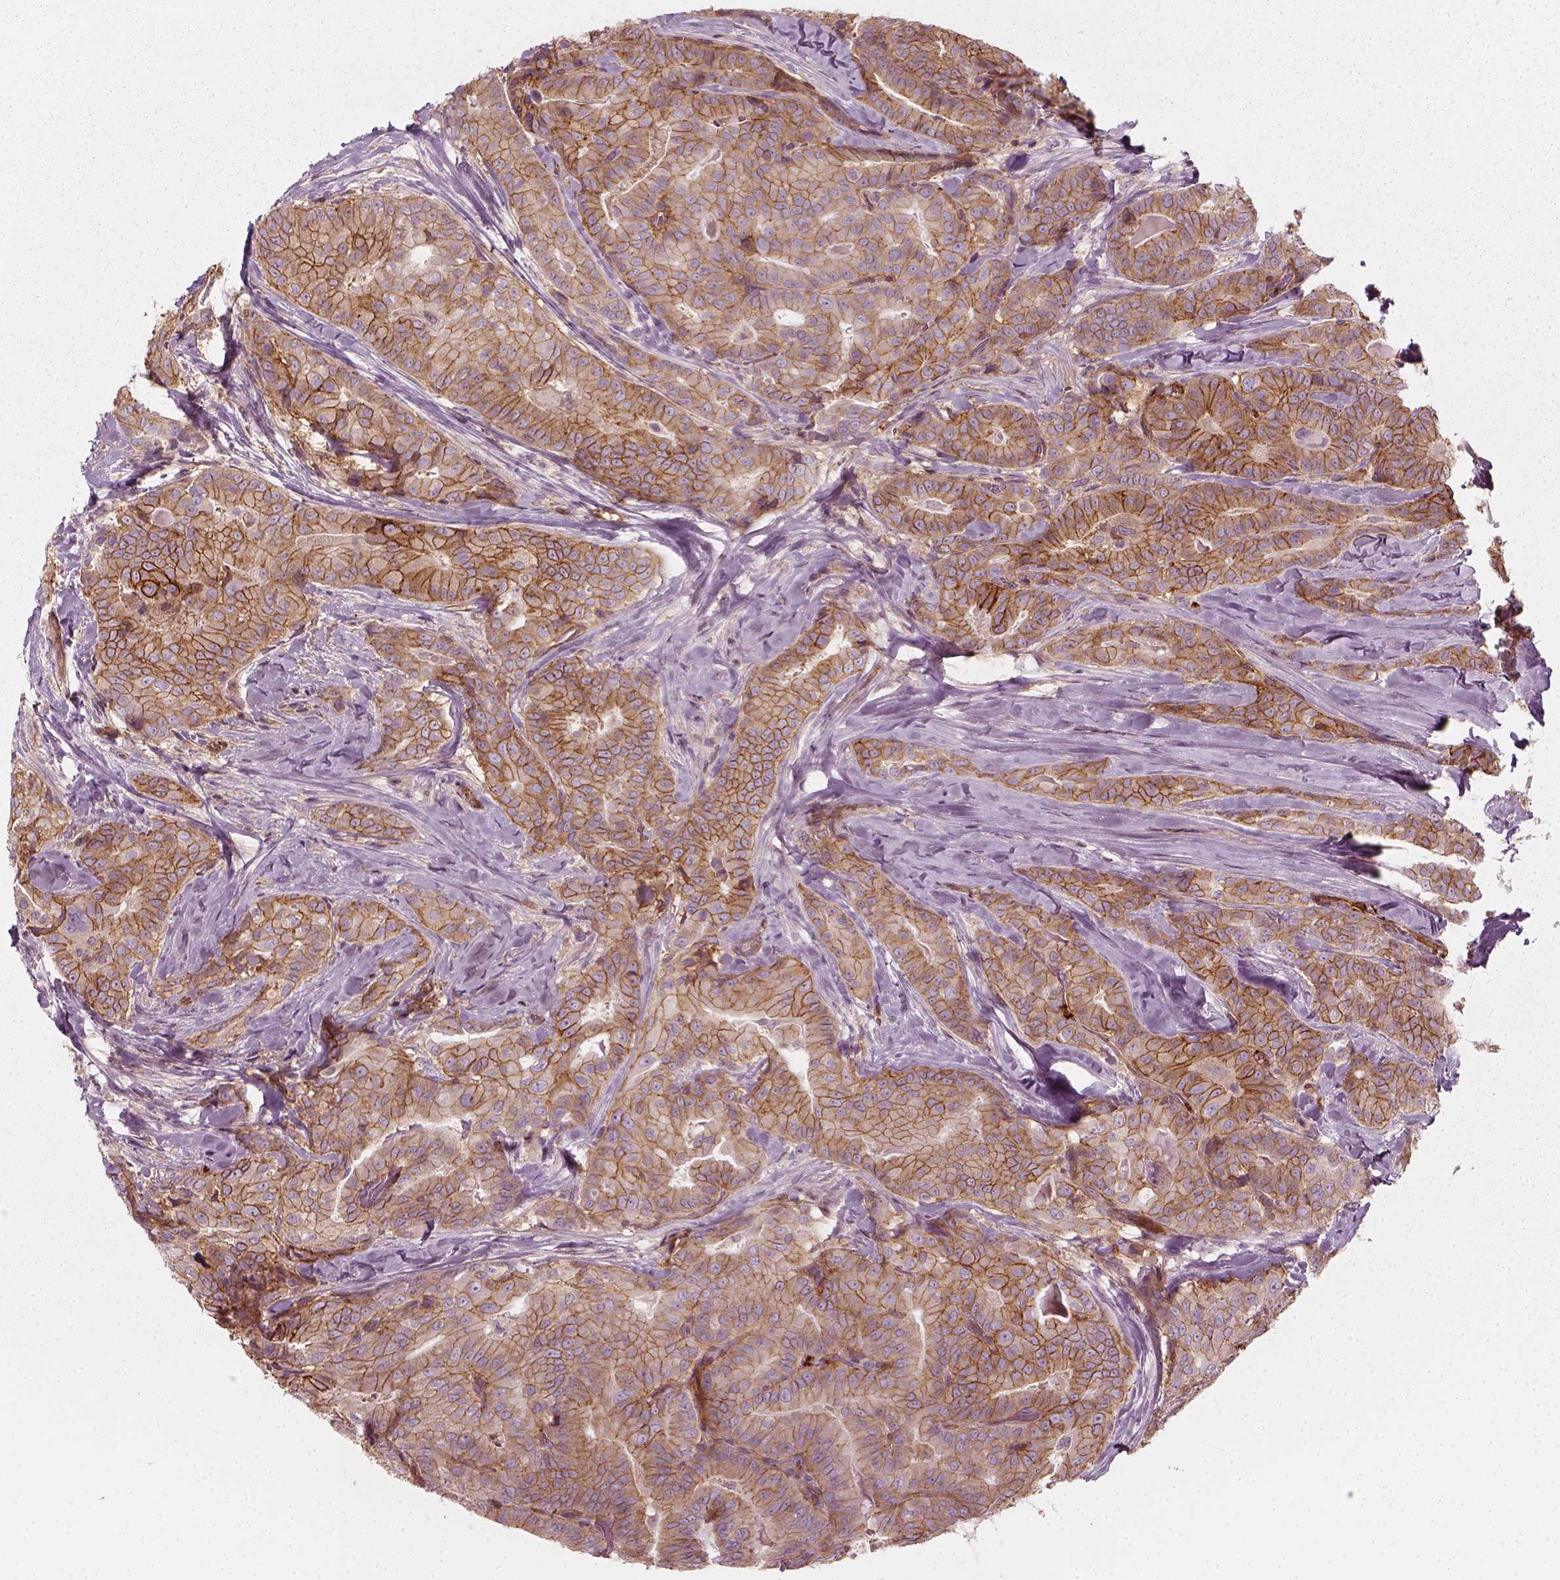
{"staining": {"intensity": "moderate", "quantity": ">75%", "location": "cytoplasmic/membranous"}, "tissue": "thyroid cancer", "cell_type": "Tumor cells", "image_type": "cancer", "snomed": [{"axis": "morphology", "description": "Papillary adenocarcinoma, NOS"}, {"axis": "topography", "description": "Thyroid gland"}], "caption": "An immunohistochemistry (IHC) micrograph of tumor tissue is shown. Protein staining in brown shows moderate cytoplasmic/membranous positivity in thyroid papillary adenocarcinoma within tumor cells.", "gene": "NPTN", "patient": {"sex": "male", "age": 61}}